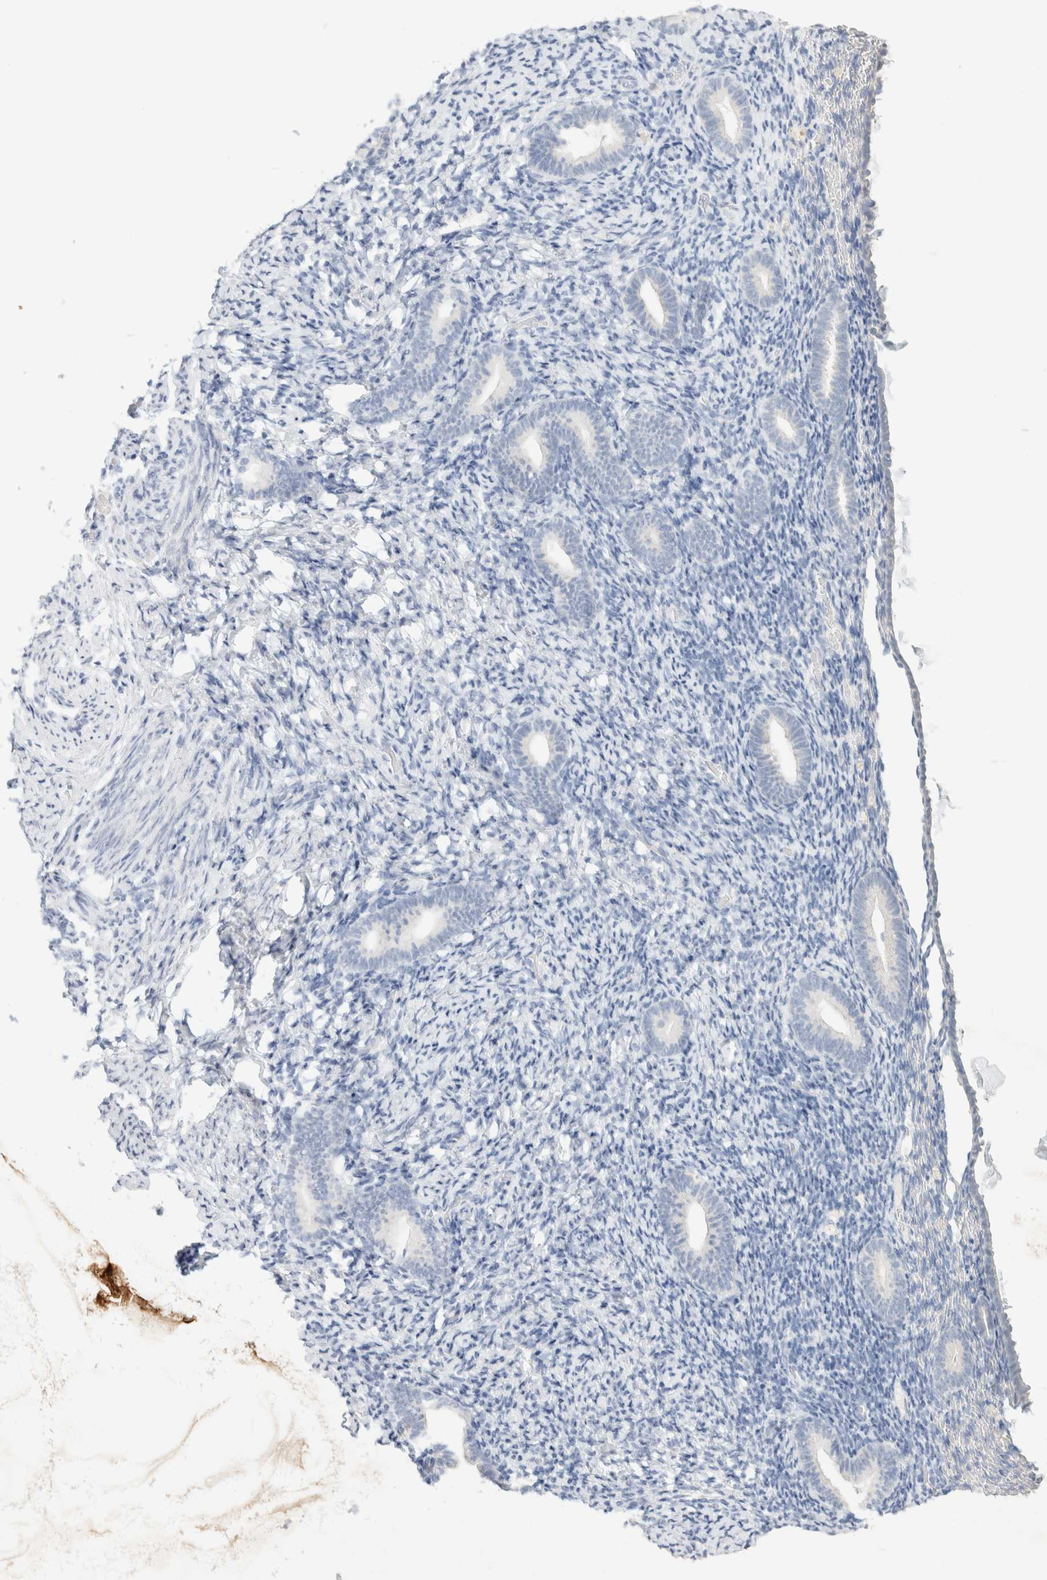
{"staining": {"intensity": "negative", "quantity": "none", "location": "none"}, "tissue": "endometrium", "cell_type": "Cells in endometrial stroma", "image_type": "normal", "snomed": [{"axis": "morphology", "description": "Normal tissue, NOS"}, {"axis": "topography", "description": "Endometrium"}], "caption": "The image shows no significant staining in cells in endometrial stroma of endometrium.", "gene": "NEFM", "patient": {"sex": "female", "age": 51}}